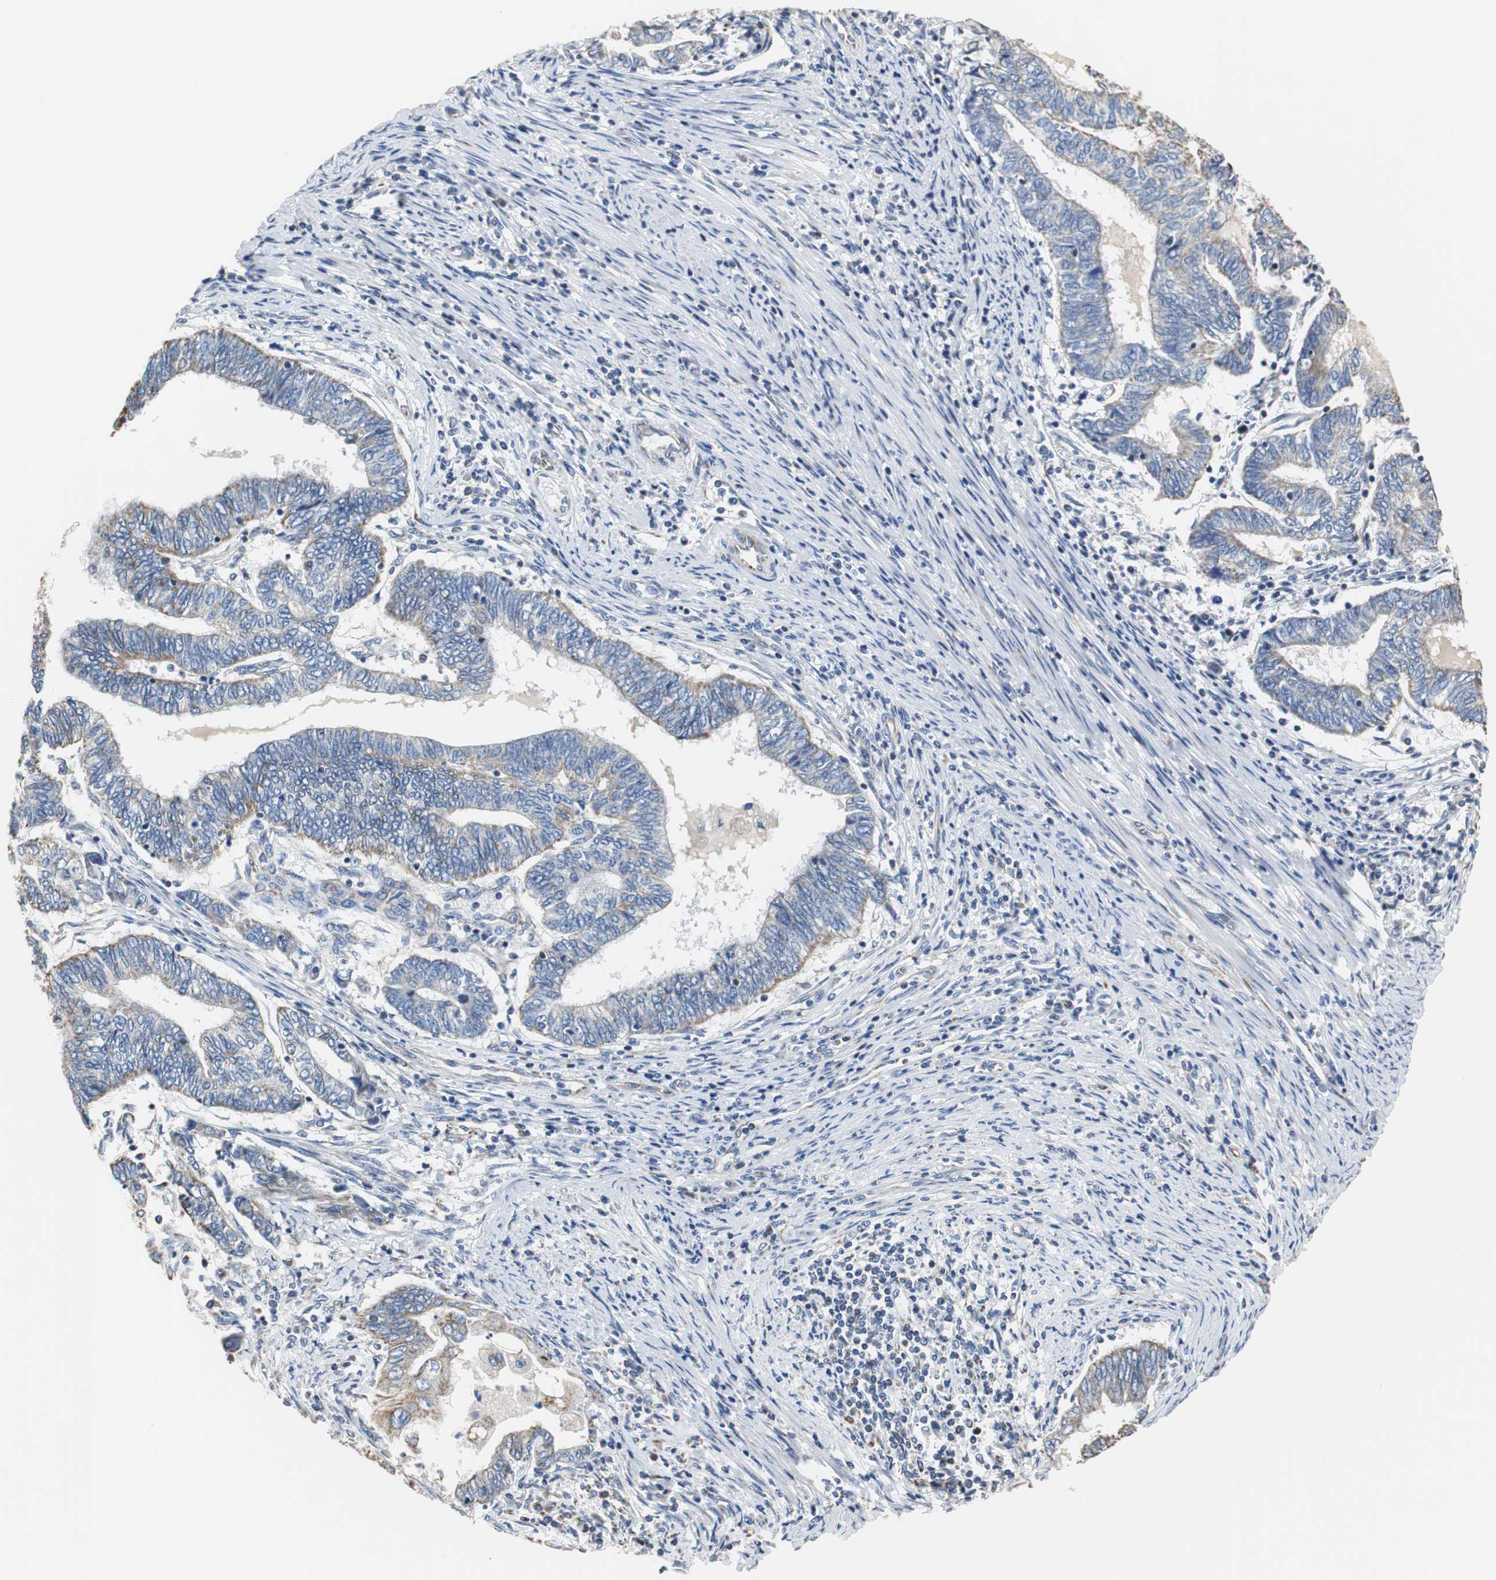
{"staining": {"intensity": "moderate", "quantity": "<25%", "location": "cytoplasmic/membranous"}, "tissue": "endometrial cancer", "cell_type": "Tumor cells", "image_type": "cancer", "snomed": [{"axis": "morphology", "description": "Adenocarcinoma, NOS"}, {"axis": "topography", "description": "Uterus"}, {"axis": "topography", "description": "Endometrium"}], "caption": "Tumor cells reveal low levels of moderate cytoplasmic/membranous expression in approximately <25% of cells in endometrial cancer (adenocarcinoma). (Stains: DAB in brown, nuclei in blue, Microscopy: brightfield microscopy at high magnification).", "gene": "PCK1", "patient": {"sex": "female", "age": 70}}